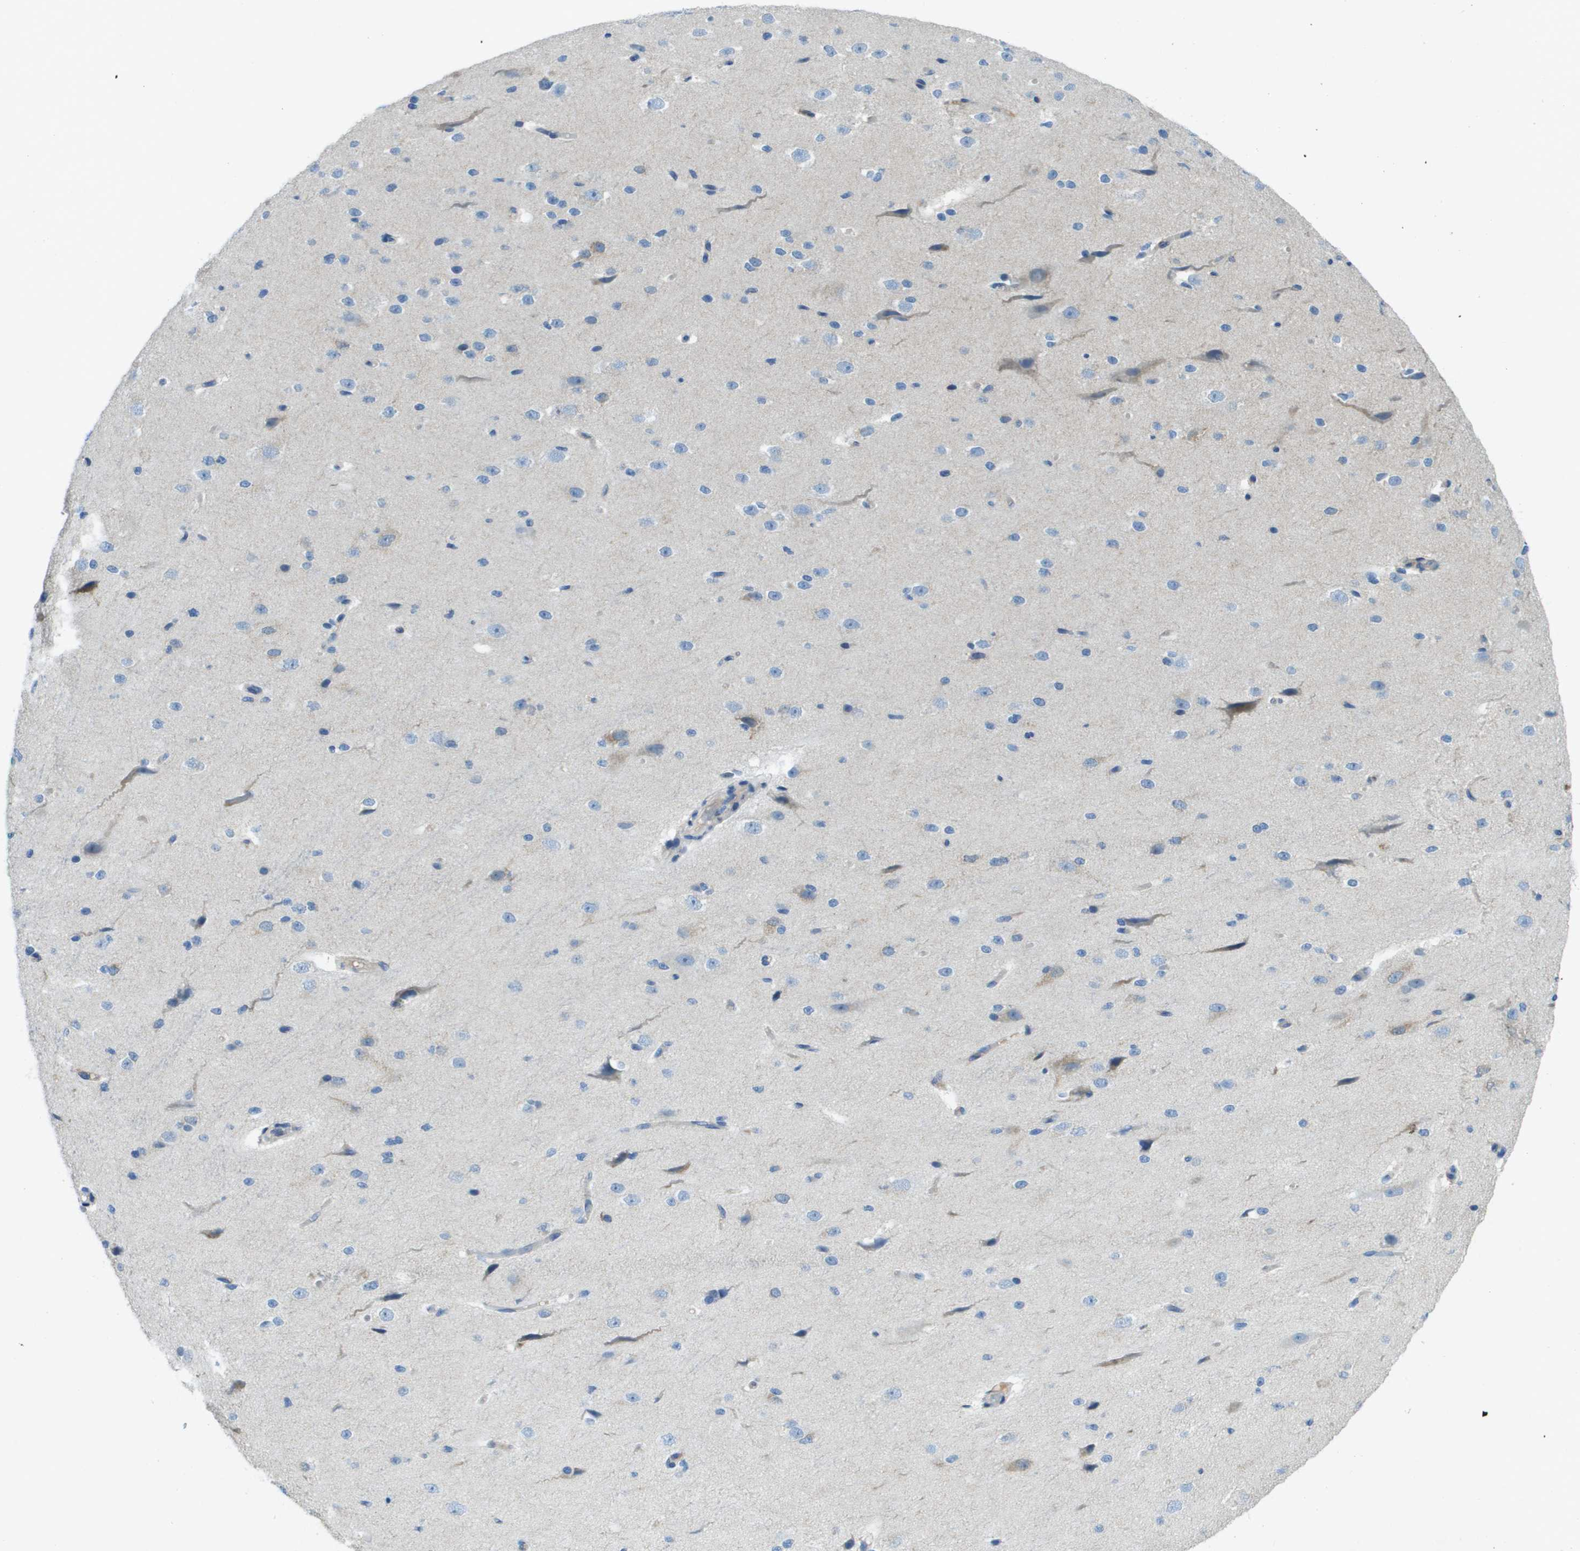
{"staining": {"intensity": "negative", "quantity": "none", "location": "none"}, "tissue": "cerebral cortex", "cell_type": "Endothelial cells", "image_type": "normal", "snomed": [{"axis": "morphology", "description": "Normal tissue, NOS"}, {"axis": "morphology", "description": "Developmental malformation"}, {"axis": "topography", "description": "Cerebral cortex"}], "caption": "Immunohistochemistry (IHC) of unremarkable human cerebral cortex shows no positivity in endothelial cells. Nuclei are stained in blue.", "gene": "CYGB", "patient": {"sex": "female", "age": 30}}